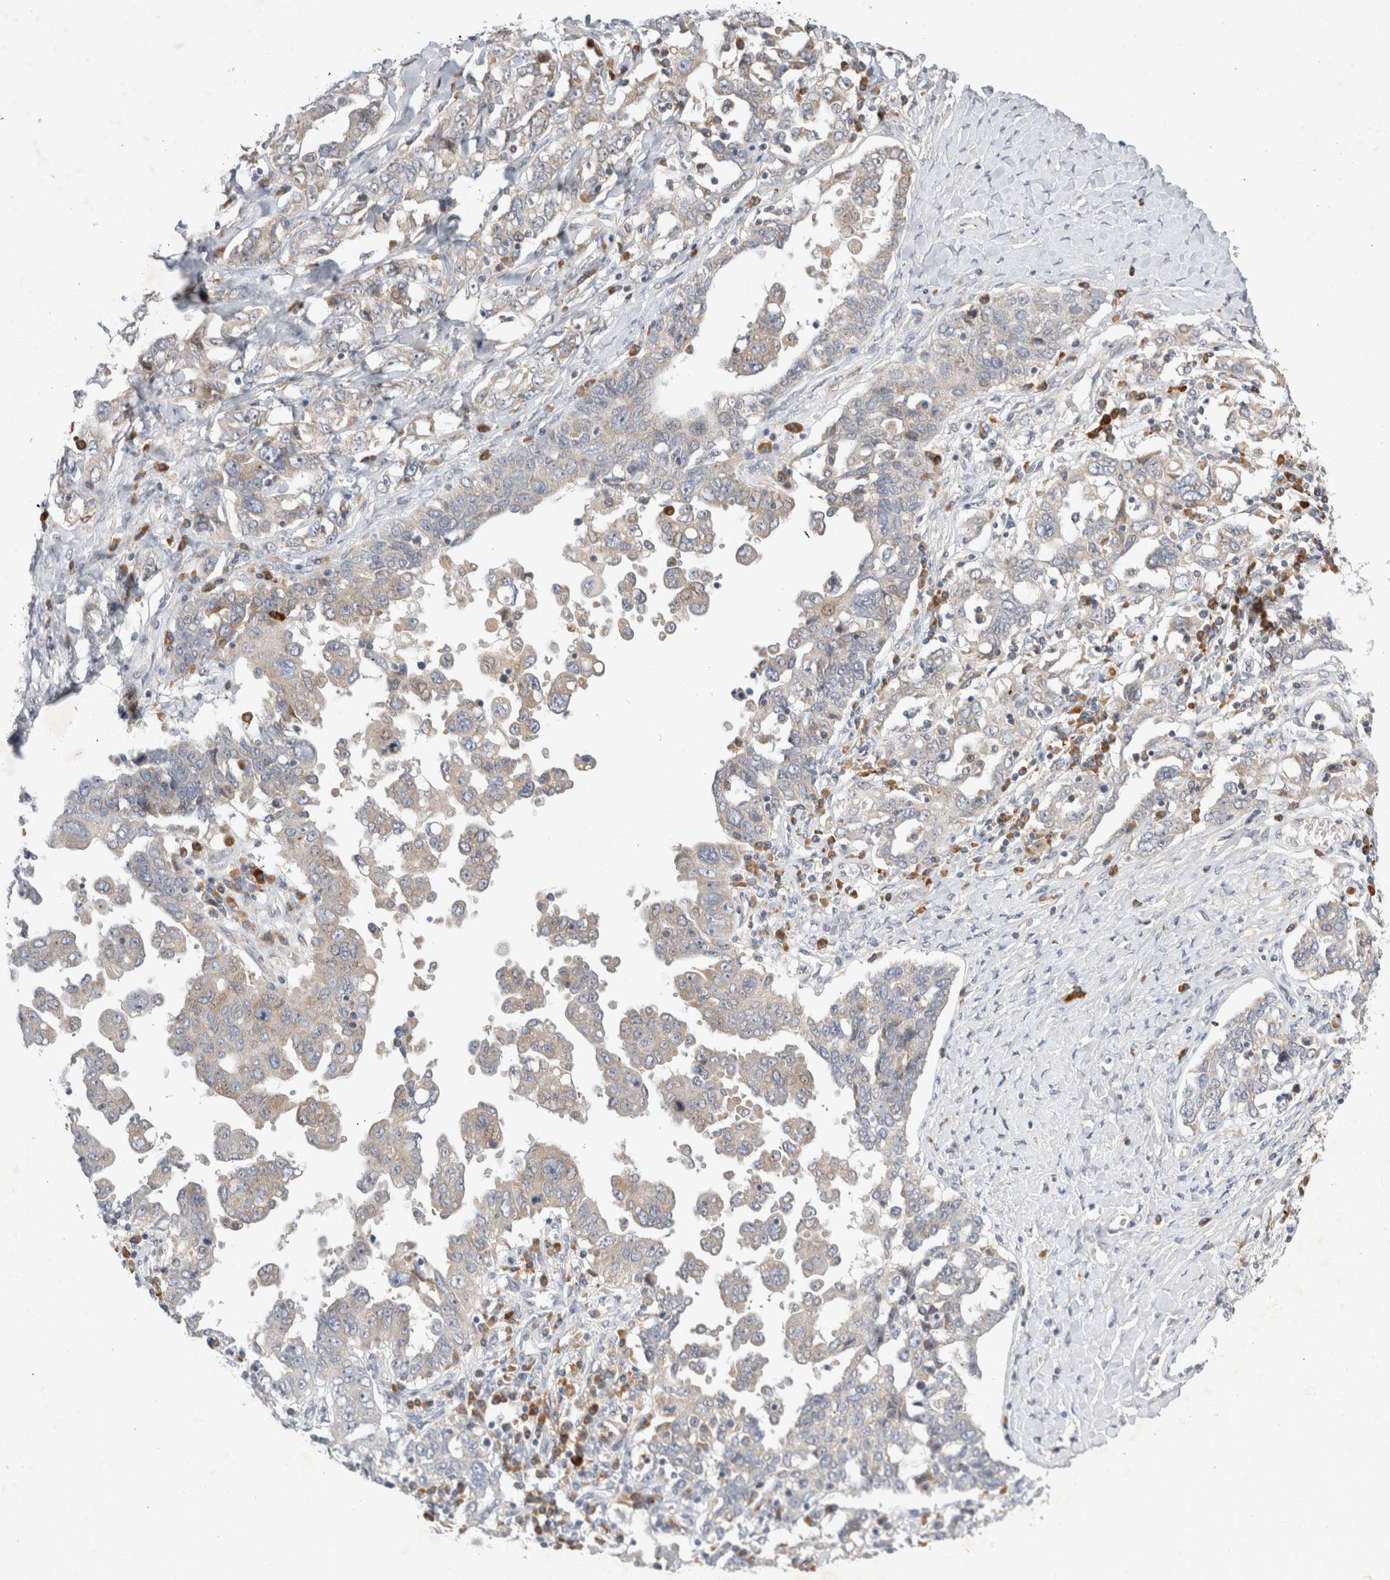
{"staining": {"intensity": "weak", "quantity": "<25%", "location": "cytoplasmic/membranous"}, "tissue": "ovarian cancer", "cell_type": "Tumor cells", "image_type": "cancer", "snomed": [{"axis": "morphology", "description": "Carcinoma, endometroid"}, {"axis": "topography", "description": "Ovary"}], "caption": "An IHC micrograph of ovarian cancer is shown. There is no staining in tumor cells of ovarian cancer. Brightfield microscopy of IHC stained with DAB (brown) and hematoxylin (blue), captured at high magnification.", "gene": "NEDD4L", "patient": {"sex": "female", "age": 62}}